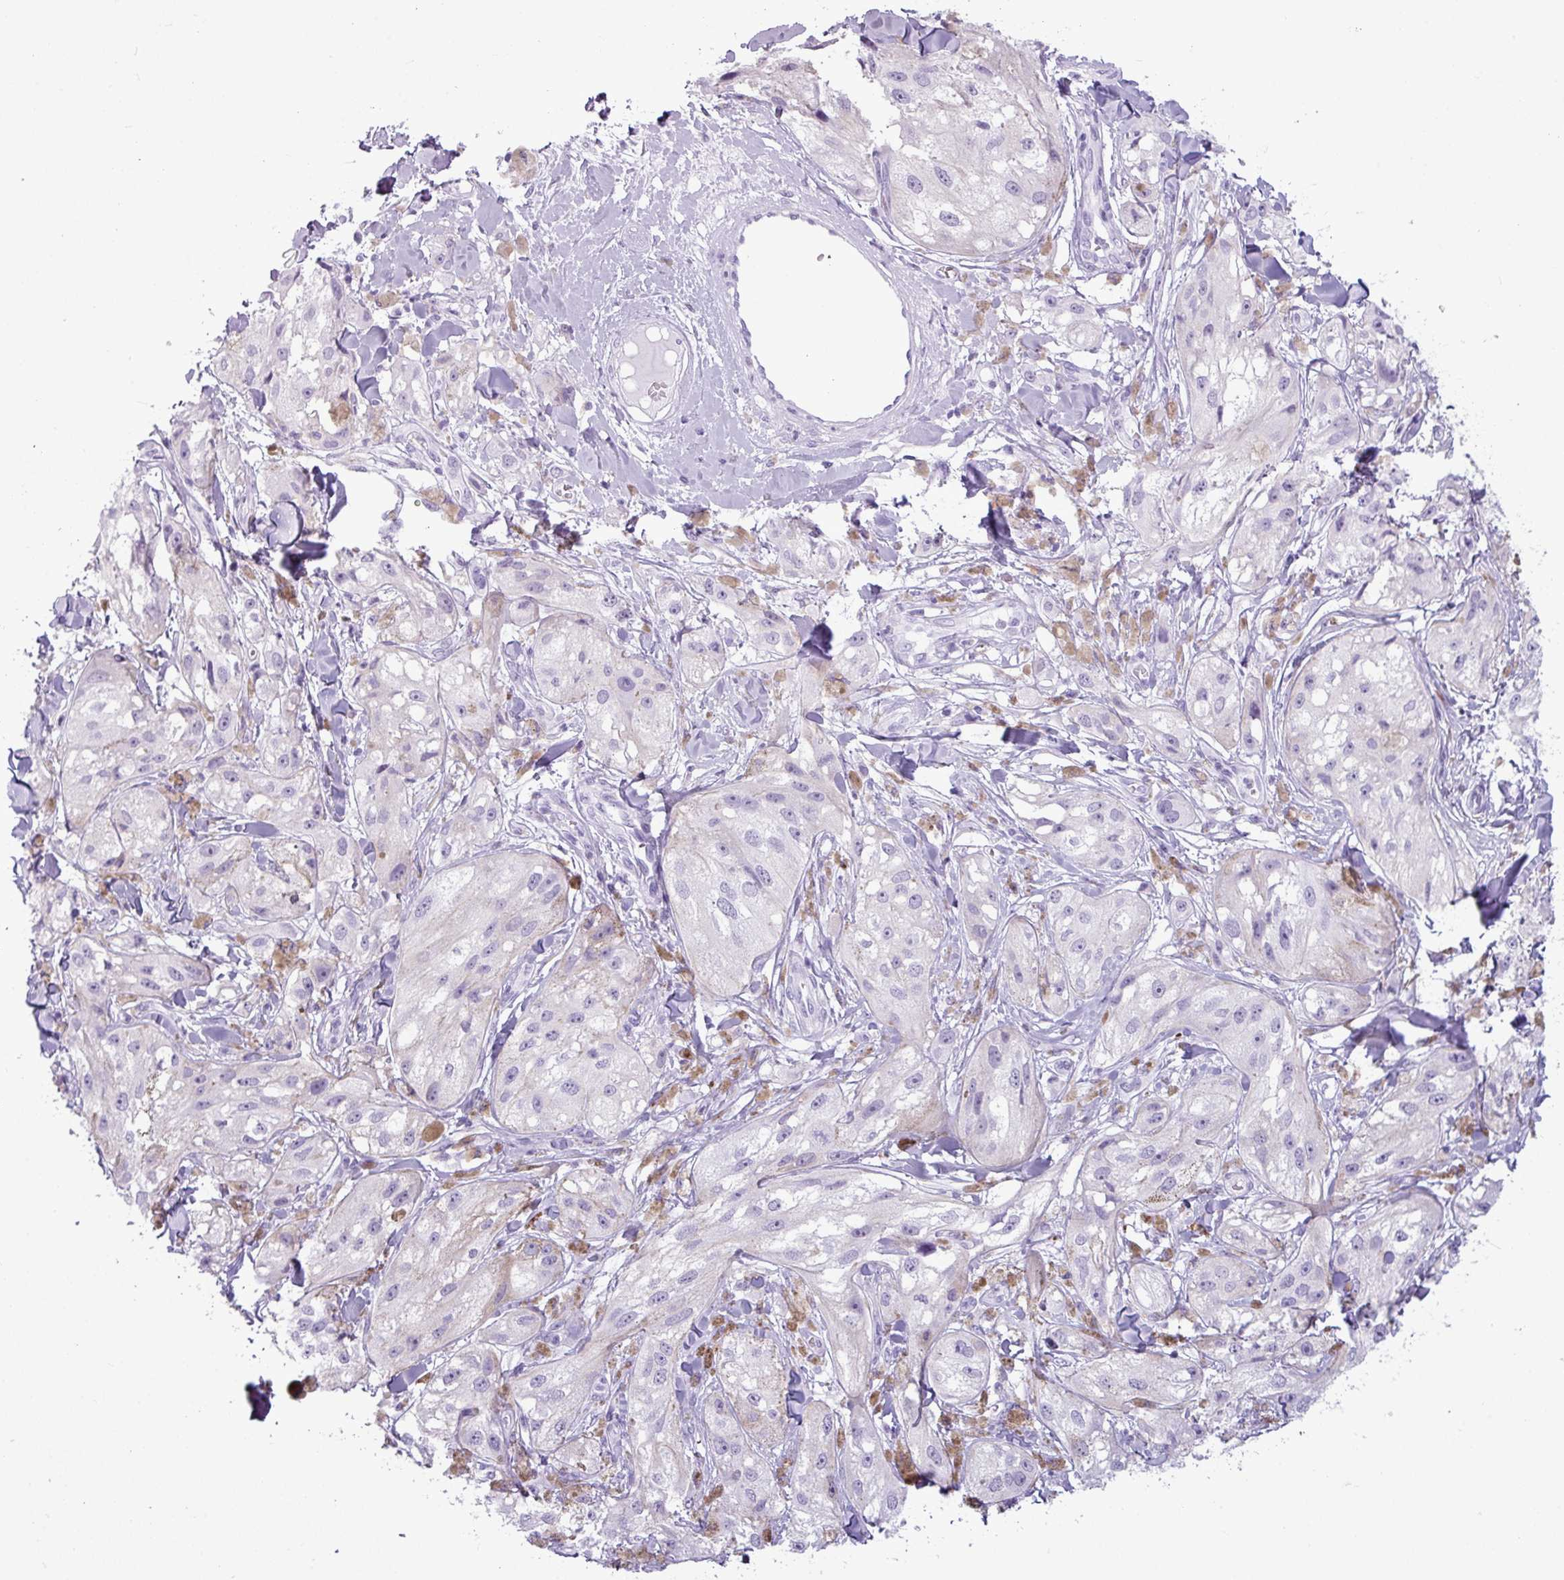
{"staining": {"intensity": "negative", "quantity": "none", "location": "none"}, "tissue": "melanoma", "cell_type": "Tumor cells", "image_type": "cancer", "snomed": [{"axis": "morphology", "description": "Malignant melanoma, NOS"}, {"axis": "topography", "description": "Skin"}], "caption": "DAB (3,3'-diaminobenzidine) immunohistochemical staining of melanoma displays no significant staining in tumor cells.", "gene": "AMY1B", "patient": {"sex": "male", "age": 88}}